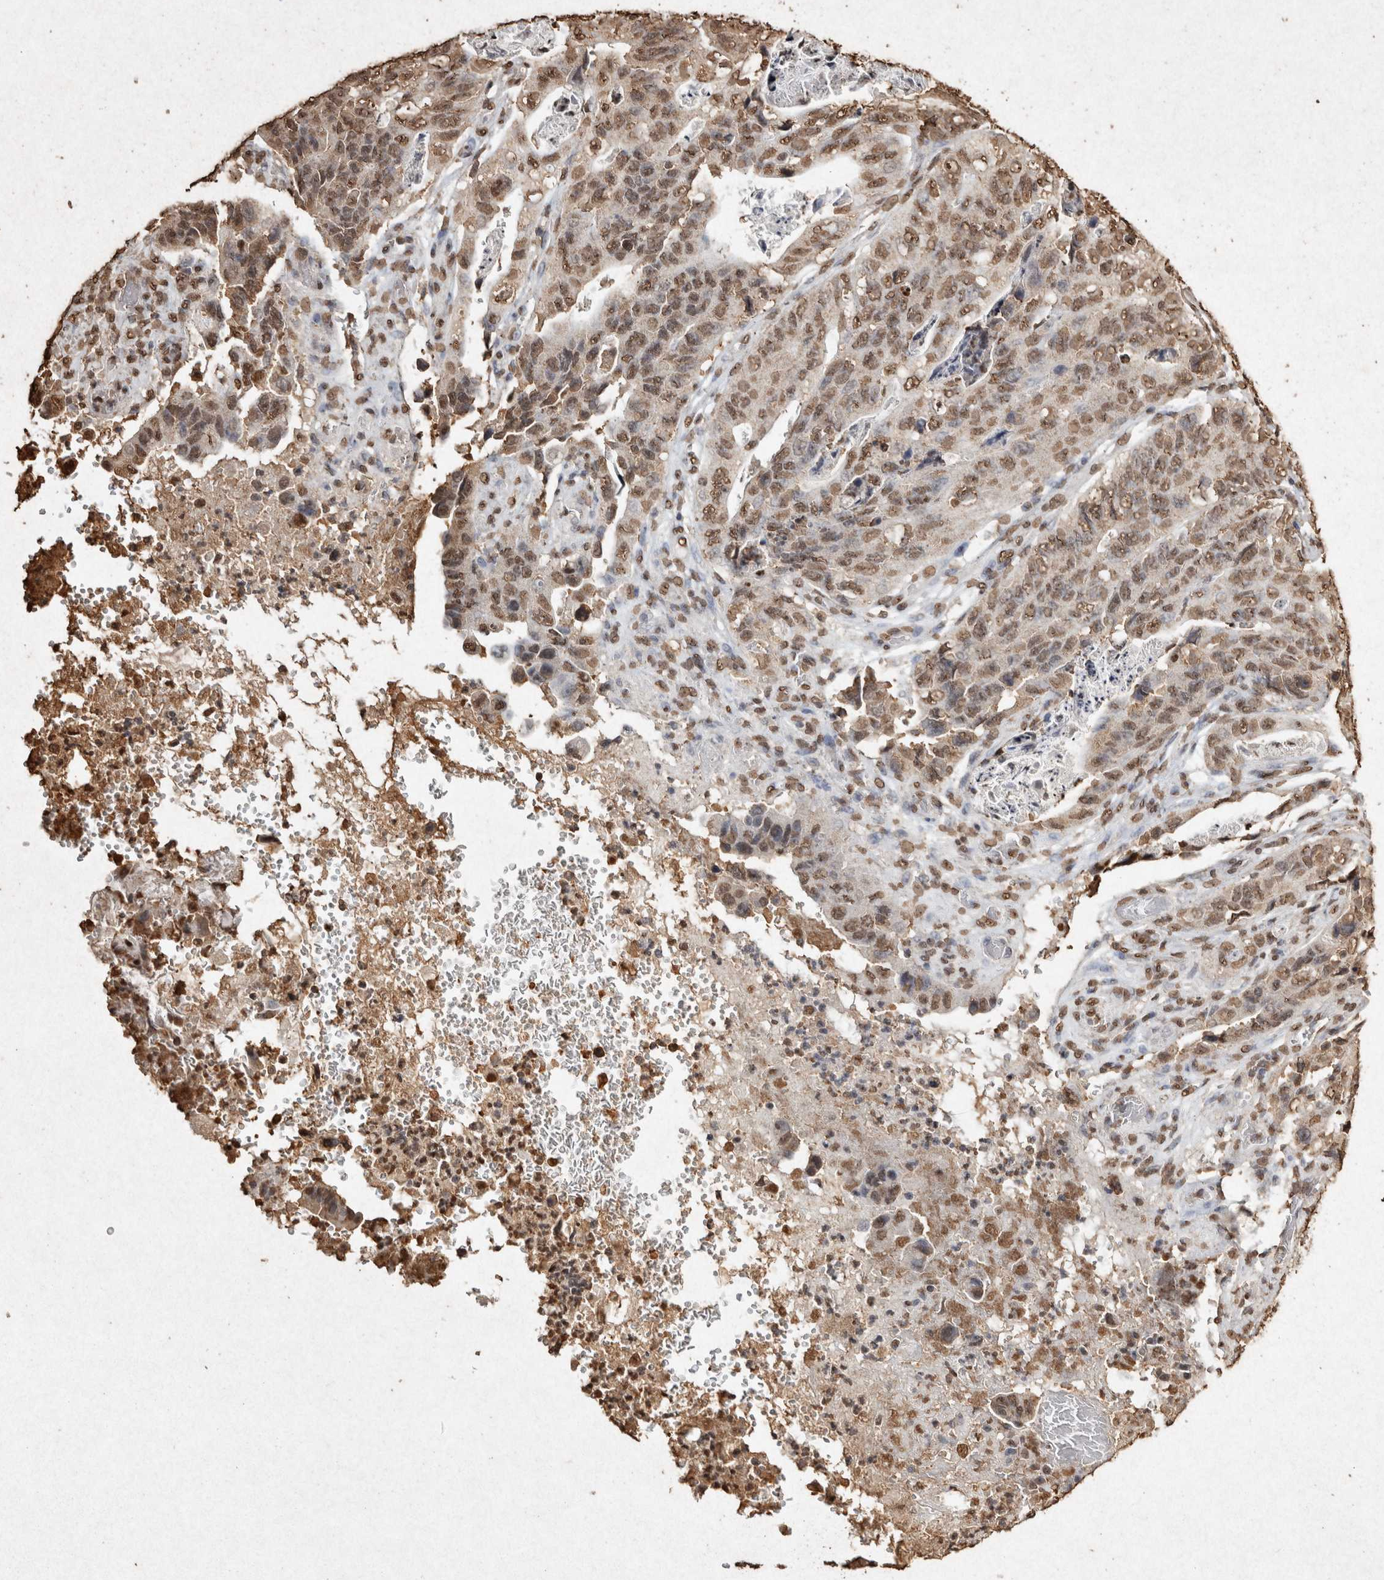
{"staining": {"intensity": "weak", "quantity": ">75%", "location": "nuclear"}, "tissue": "stomach cancer", "cell_type": "Tumor cells", "image_type": "cancer", "snomed": [{"axis": "morphology", "description": "Adenocarcinoma, NOS"}, {"axis": "topography", "description": "Stomach"}], "caption": "High-power microscopy captured an IHC image of stomach adenocarcinoma, revealing weak nuclear expression in approximately >75% of tumor cells. Using DAB (brown) and hematoxylin (blue) stains, captured at high magnification using brightfield microscopy.", "gene": "FSTL3", "patient": {"sex": "female", "age": 89}}